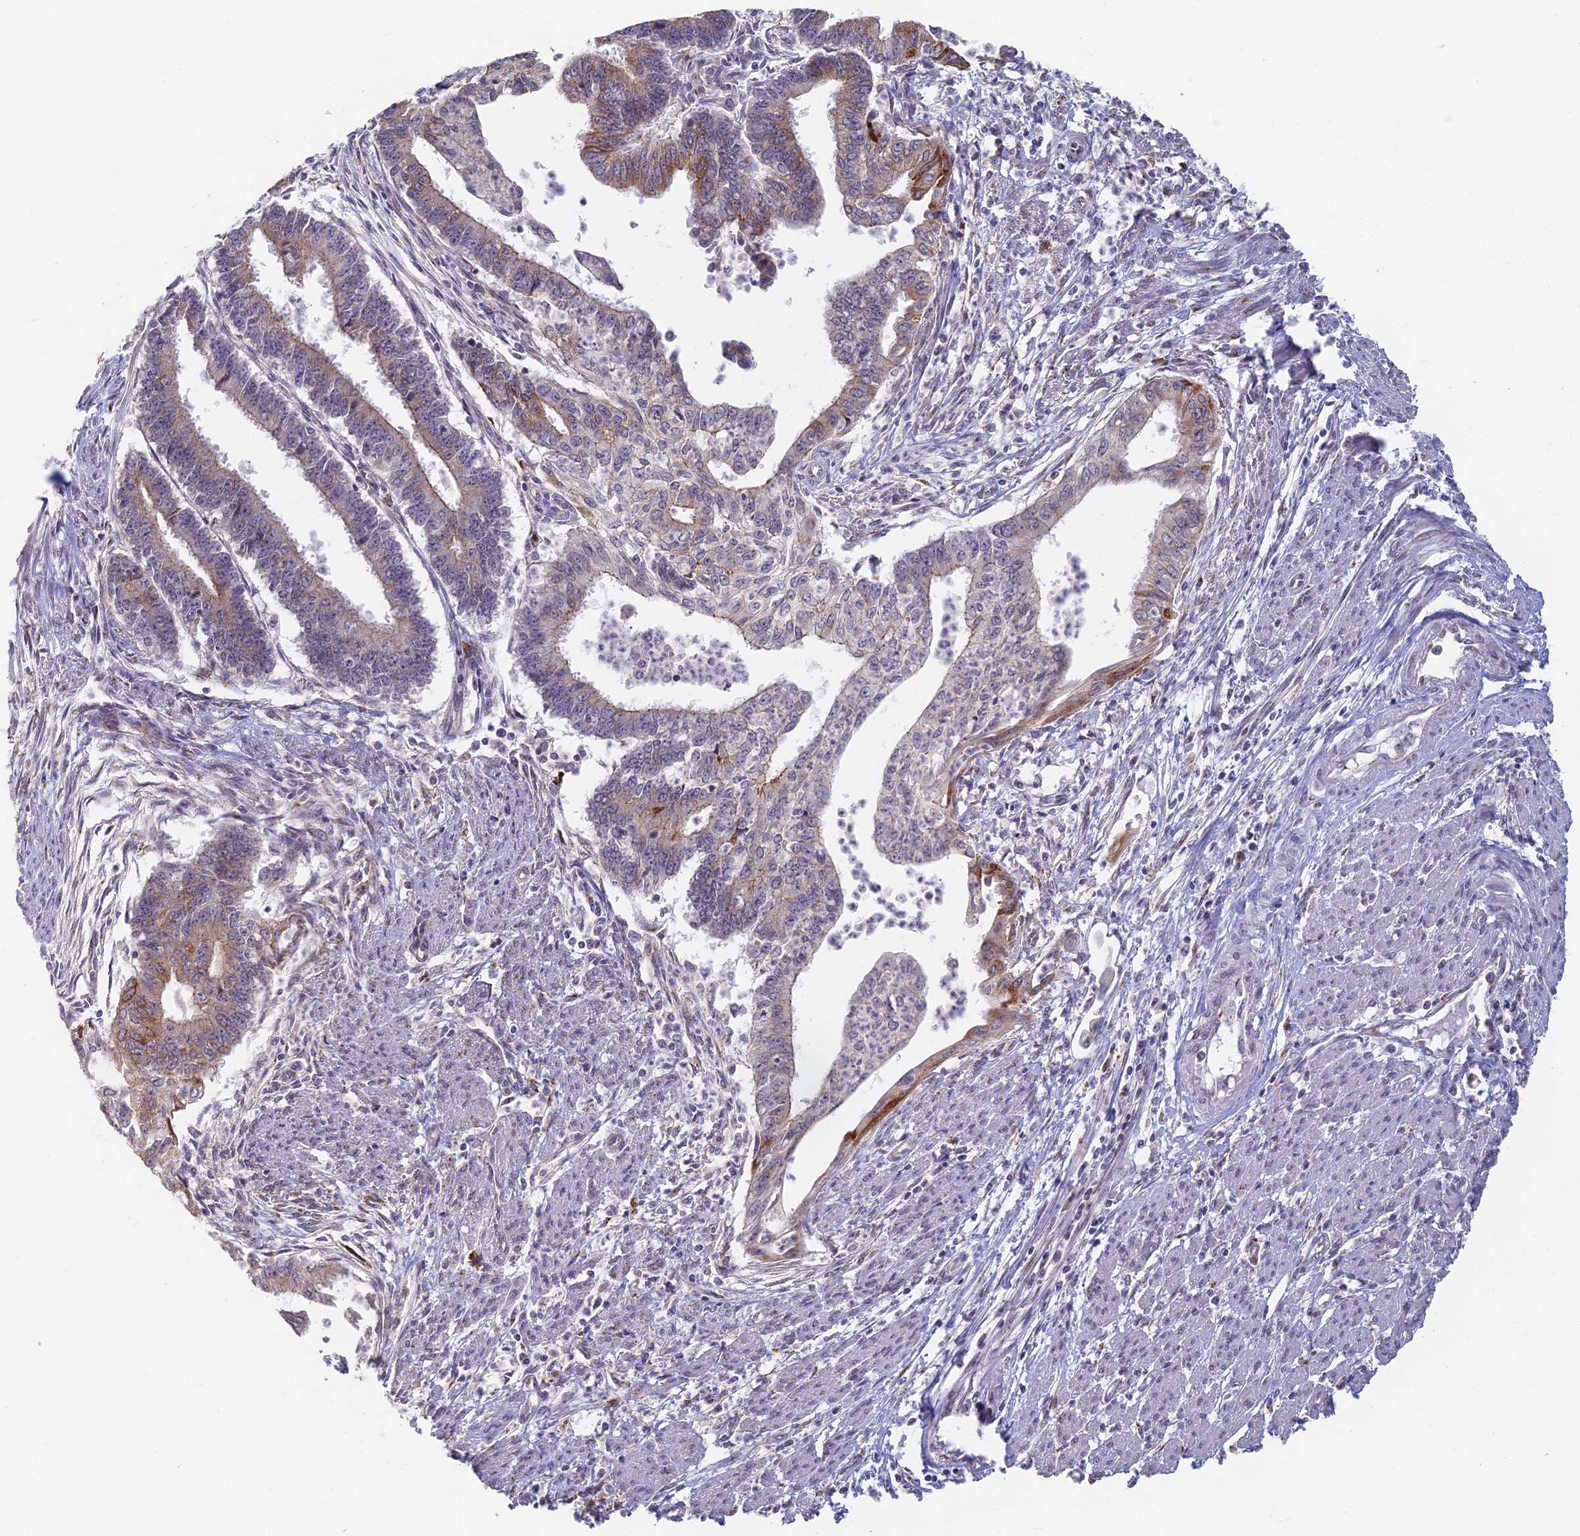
{"staining": {"intensity": "moderate", "quantity": "<25%", "location": "cytoplasmic/membranous"}, "tissue": "endometrial cancer", "cell_type": "Tumor cells", "image_type": "cancer", "snomed": [{"axis": "morphology", "description": "Adenocarcinoma, NOS"}, {"axis": "topography", "description": "Endometrium"}], "caption": "Endometrial cancer stained for a protein displays moderate cytoplasmic/membranous positivity in tumor cells. Nuclei are stained in blue.", "gene": "GPATCH1", "patient": {"sex": "female", "age": 73}}